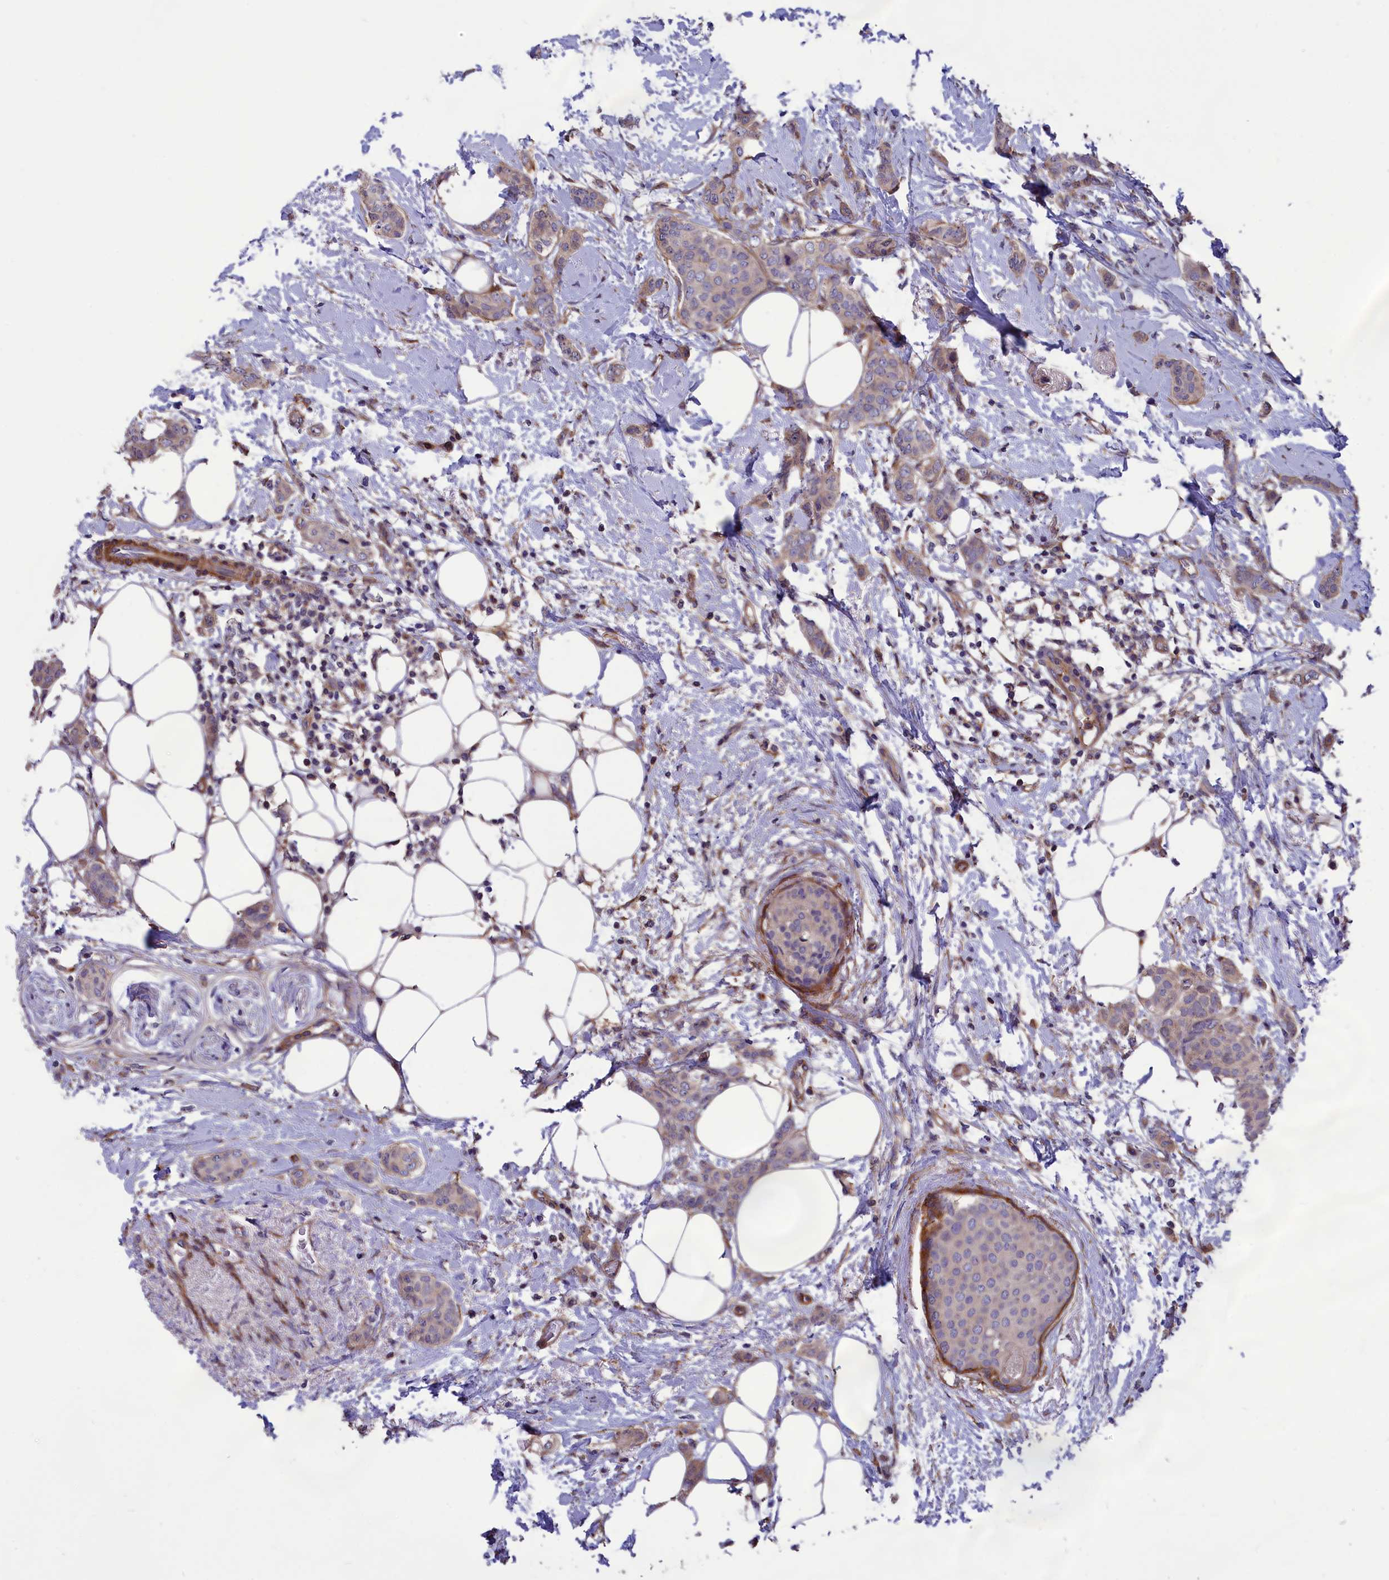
{"staining": {"intensity": "weak", "quantity": "25%-75%", "location": "cytoplasmic/membranous"}, "tissue": "breast cancer", "cell_type": "Tumor cells", "image_type": "cancer", "snomed": [{"axis": "morphology", "description": "Duct carcinoma"}, {"axis": "topography", "description": "Breast"}], "caption": "Weak cytoplasmic/membranous positivity for a protein is seen in about 25%-75% of tumor cells of breast cancer (intraductal carcinoma) using IHC.", "gene": "AMDHD2", "patient": {"sex": "female", "age": 72}}